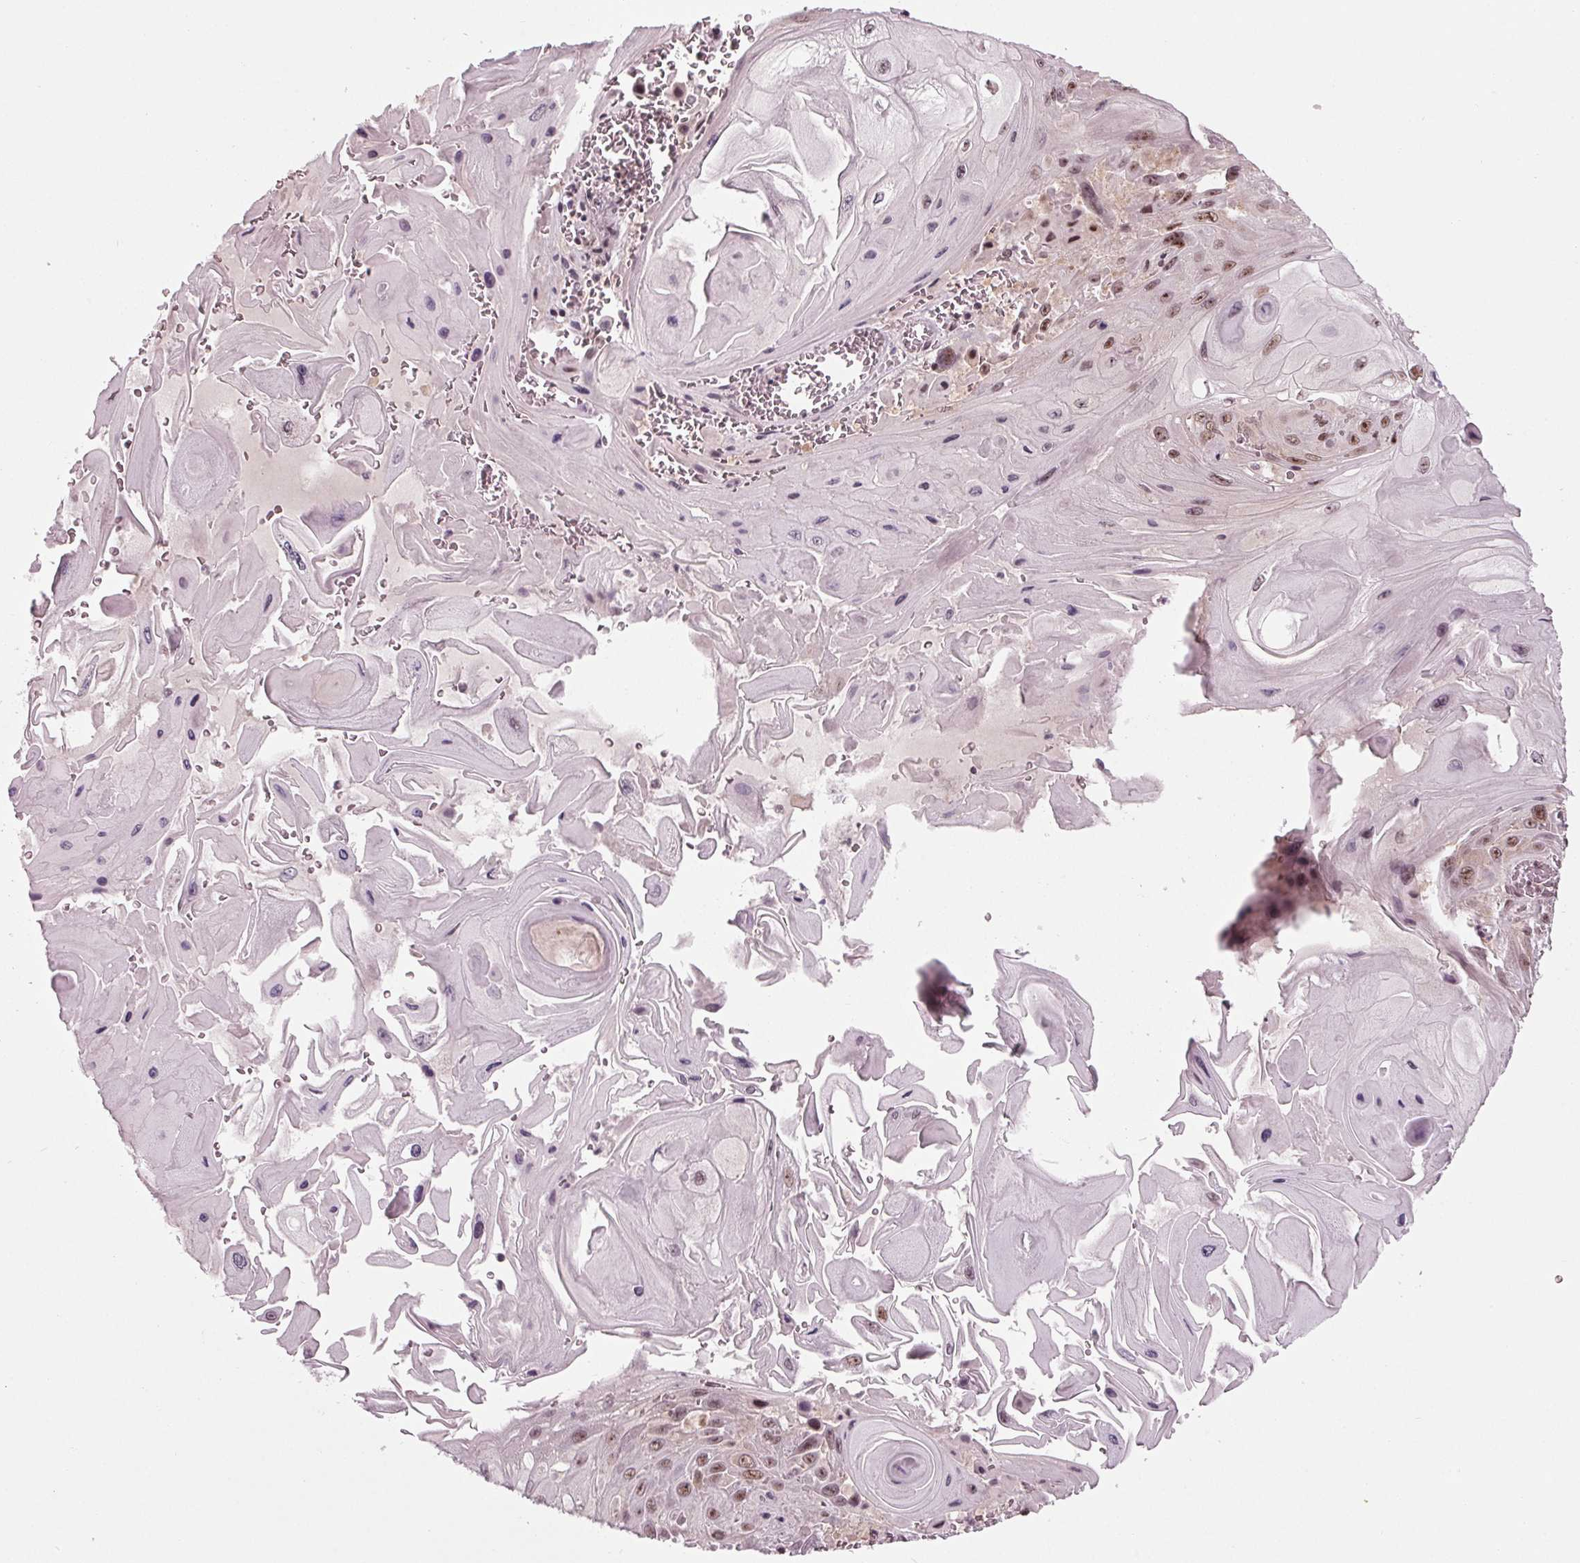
{"staining": {"intensity": "strong", "quantity": "25%-75%", "location": "nuclear"}, "tissue": "skin cancer", "cell_type": "Tumor cells", "image_type": "cancer", "snomed": [{"axis": "morphology", "description": "Squamous cell carcinoma, NOS"}, {"axis": "topography", "description": "Skin"}], "caption": "High-power microscopy captured an immunohistochemistry photomicrograph of squamous cell carcinoma (skin), revealing strong nuclear staining in about 25%-75% of tumor cells.", "gene": "DDX41", "patient": {"sex": "female", "age": 94}}